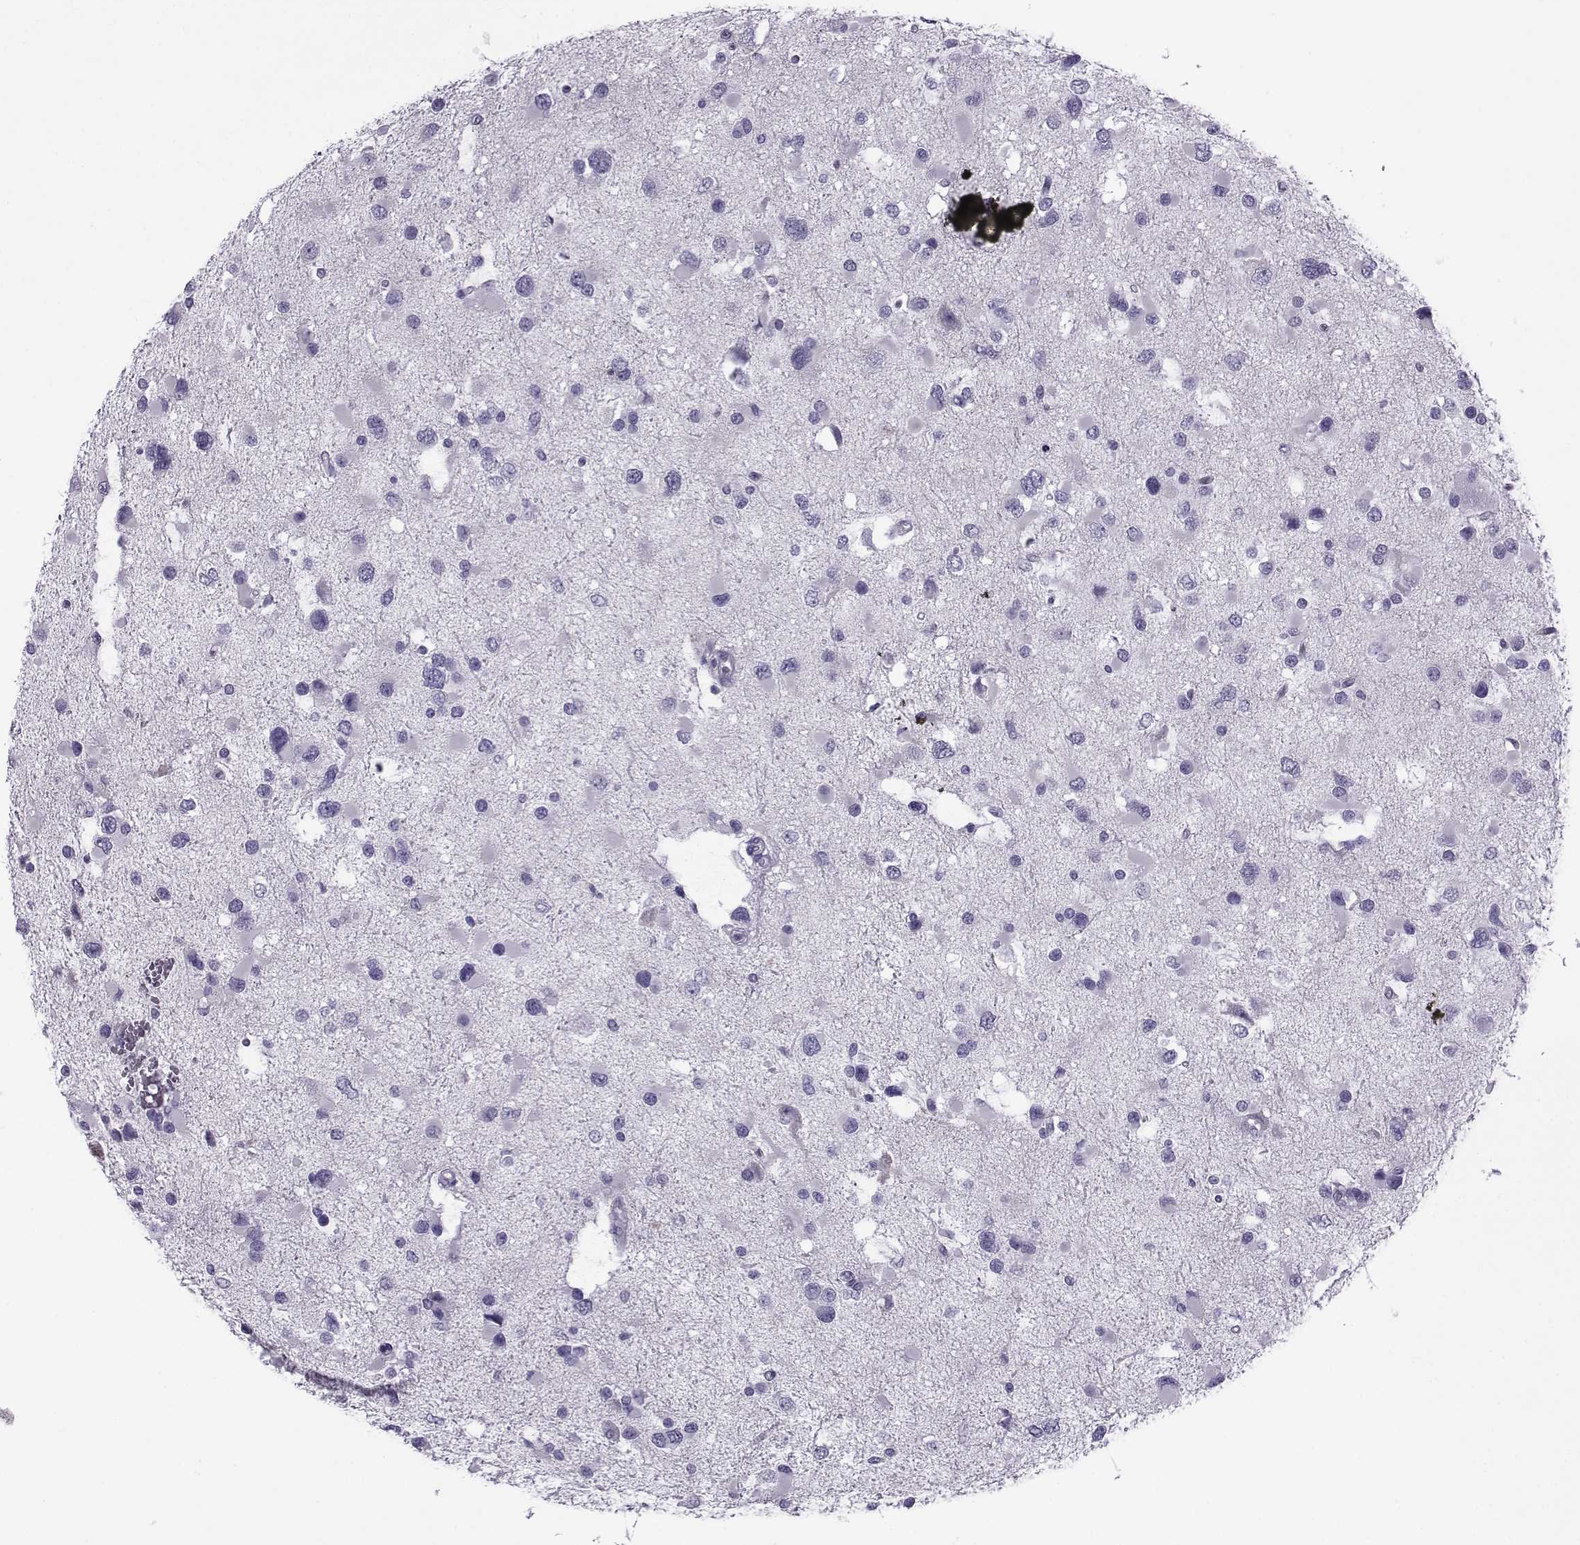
{"staining": {"intensity": "negative", "quantity": "none", "location": "none"}, "tissue": "glioma", "cell_type": "Tumor cells", "image_type": "cancer", "snomed": [{"axis": "morphology", "description": "Glioma, malignant, Low grade"}, {"axis": "topography", "description": "Brain"}], "caption": "DAB (3,3'-diaminobenzidine) immunohistochemical staining of human malignant low-grade glioma reveals no significant positivity in tumor cells. Brightfield microscopy of immunohistochemistry stained with DAB (brown) and hematoxylin (blue), captured at high magnification.", "gene": "OIP5", "patient": {"sex": "female", "age": 32}}